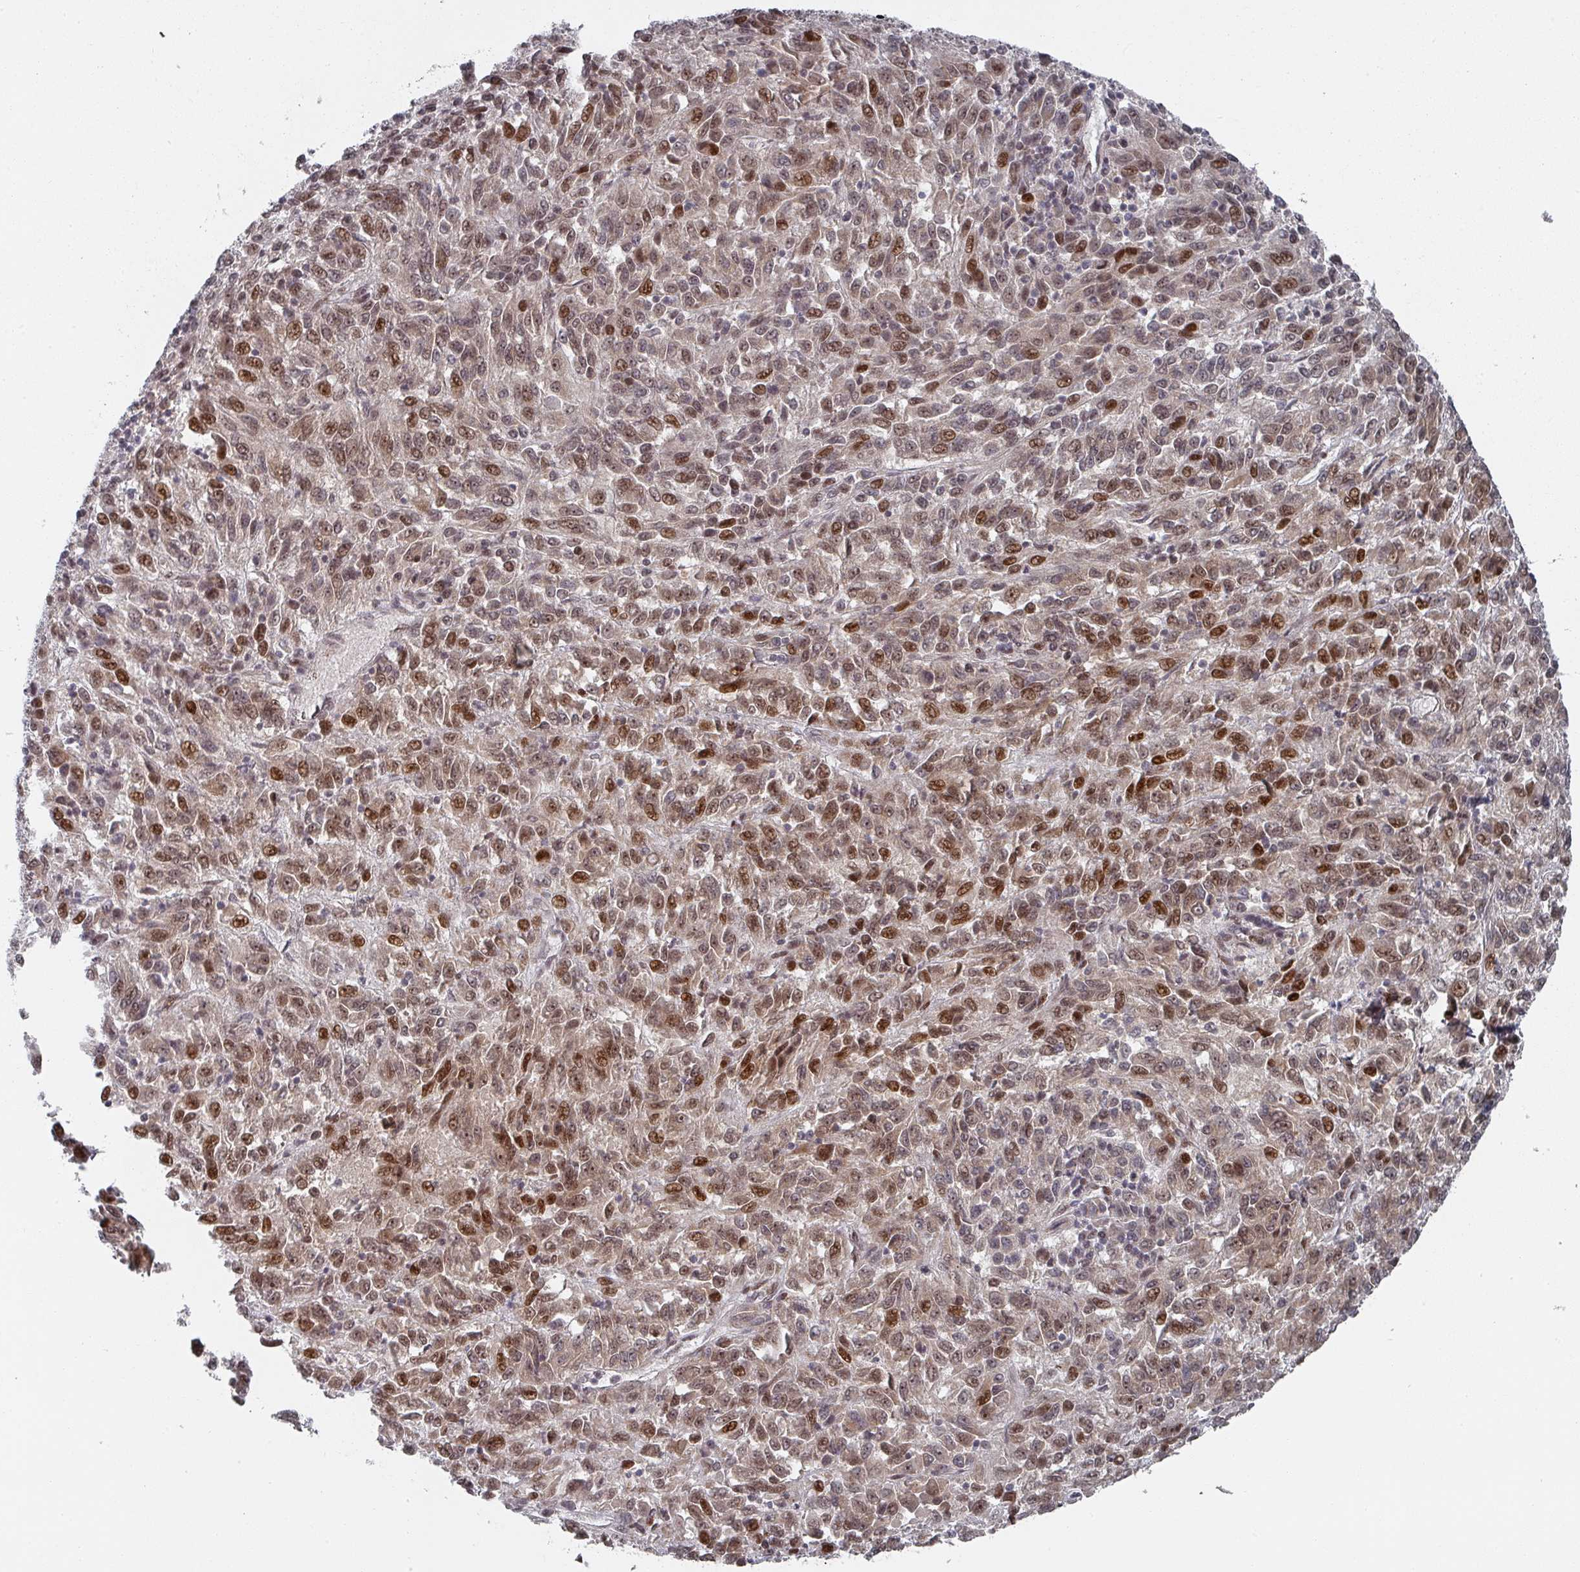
{"staining": {"intensity": "moderate", "quantity": ">75%", "location": "cytoplasmic/membranous,nuclear"}, "tissue": "melanoma", "cell_type": "Tumor cells", "image_type": "cancer", "snomed": [{"axis": "morphology", "description": "Malignant melanoma, Metastatic site"}, {"axis": "topography", "description": "Lung"}], "caption": "DAB immunohistochemical staining of melanoma shows moderate cytoplasmic/membranous and nuclear protein positivity in approximately >75% of tumor cells. The staining was performed using DAB (3,3'-diaminobenzidine) to visualize the protein expression in brown, while the nuclei were stained in blue with hematoxylin (Magnification: 20x).", "gene": "KIF1C", "patient": {"sex": "male", "age": 64}}